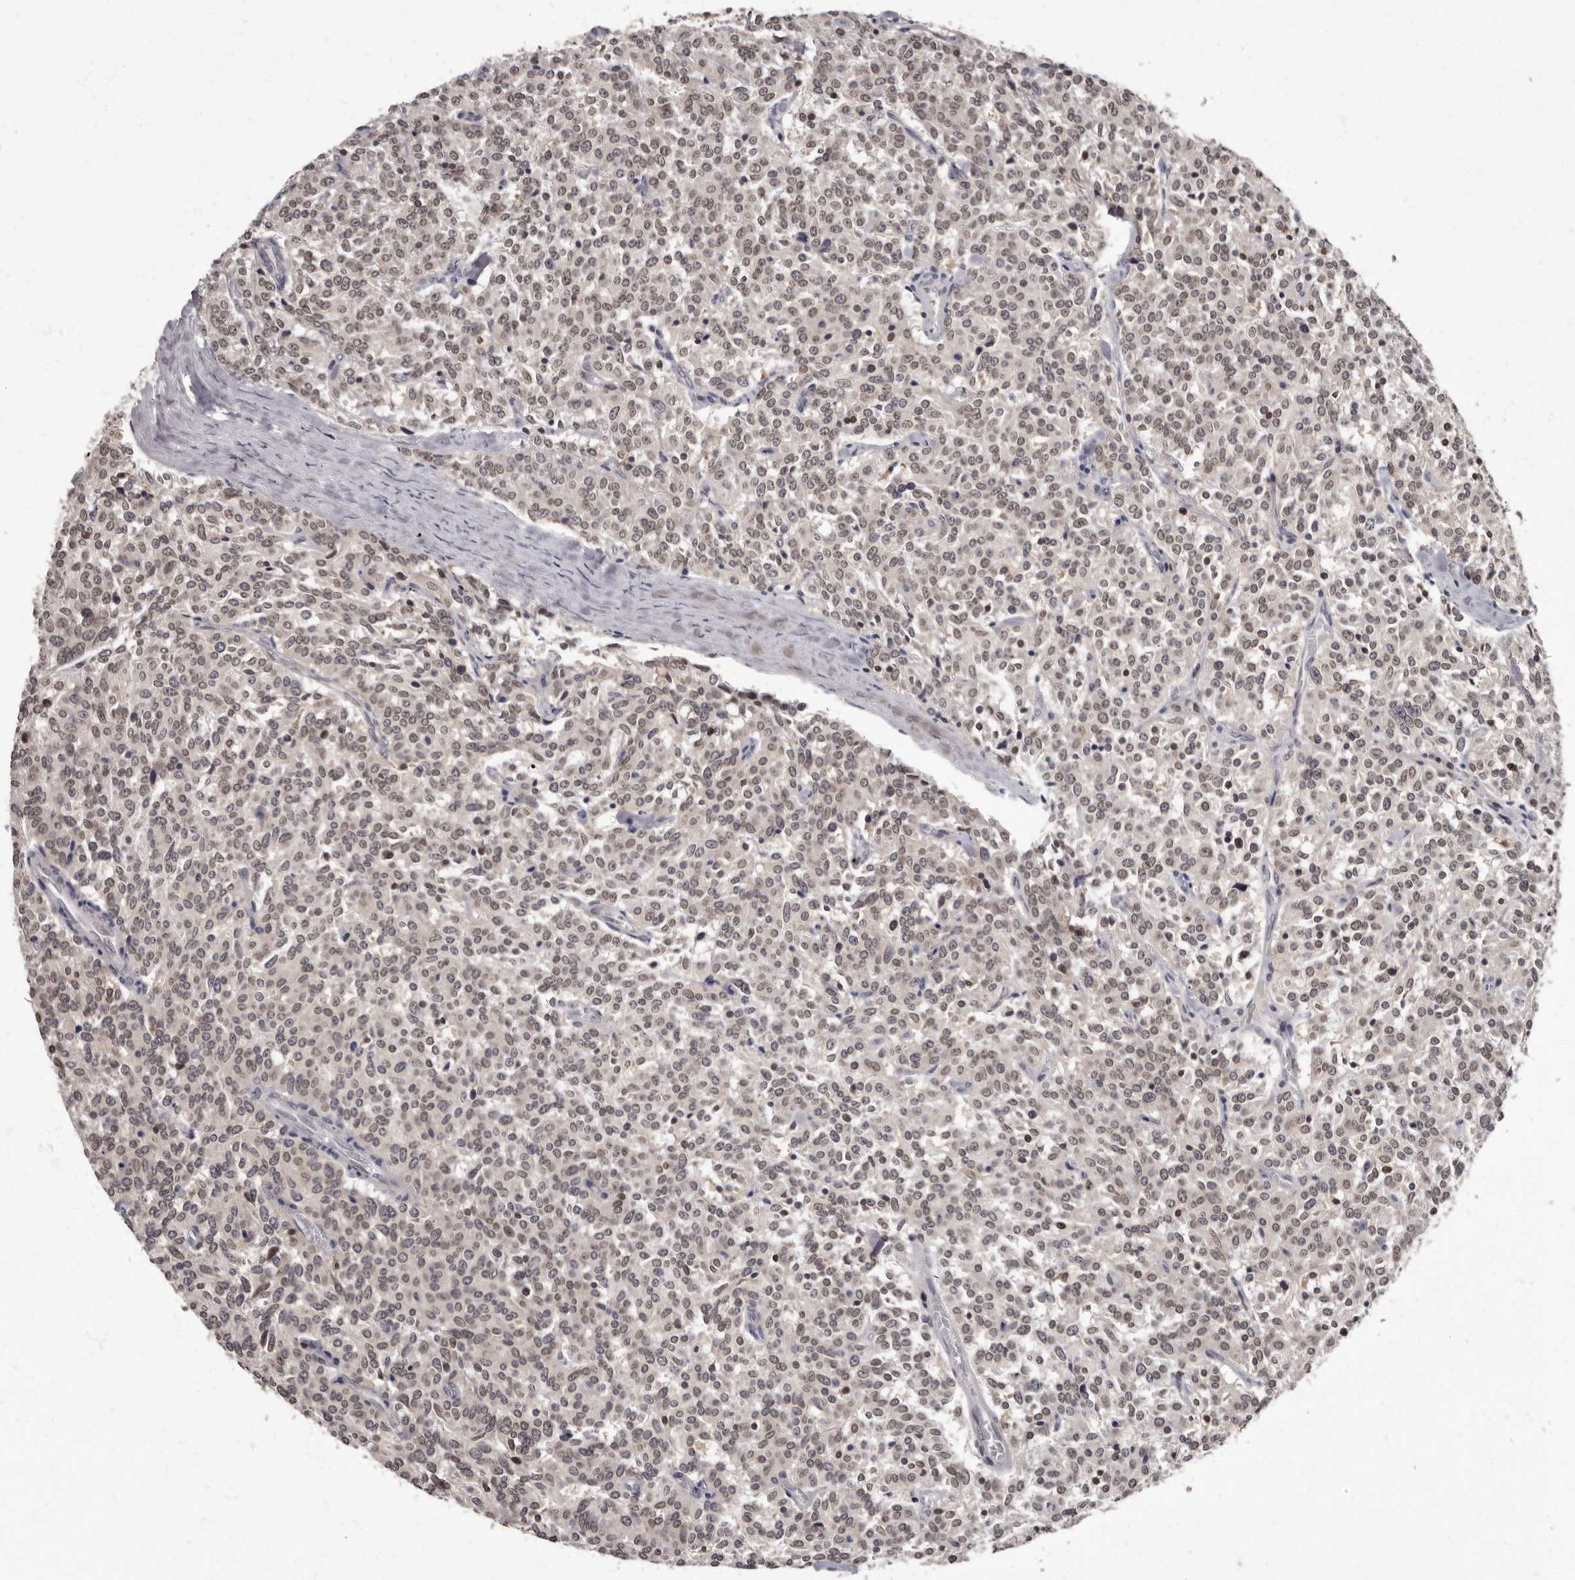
{"staining": {"intensity": "weak", "quantity": ">75%", "location": "nuclear"}, "tissue": "carcinoid", "cell_type": "Tumor cells", "image_type": "cancer", "snomed": [{"axis": "morphology", "description": "Carcinoid, malignant, NOS"}, {"axis": "topography", "description": "Lung"}], "caption": "DAB immunohistochemical staining of human carcinoid displays weak nuclear protein expression in about >75% of tumor cells. (Stains: DAB (3,3'-diaminobenzidine) in brown, nuclei in blue, Microscopy: brightfield microscopy at high magnification).", "gene": "C1orf50", "patient": {"sex": "female", "age": 46}}